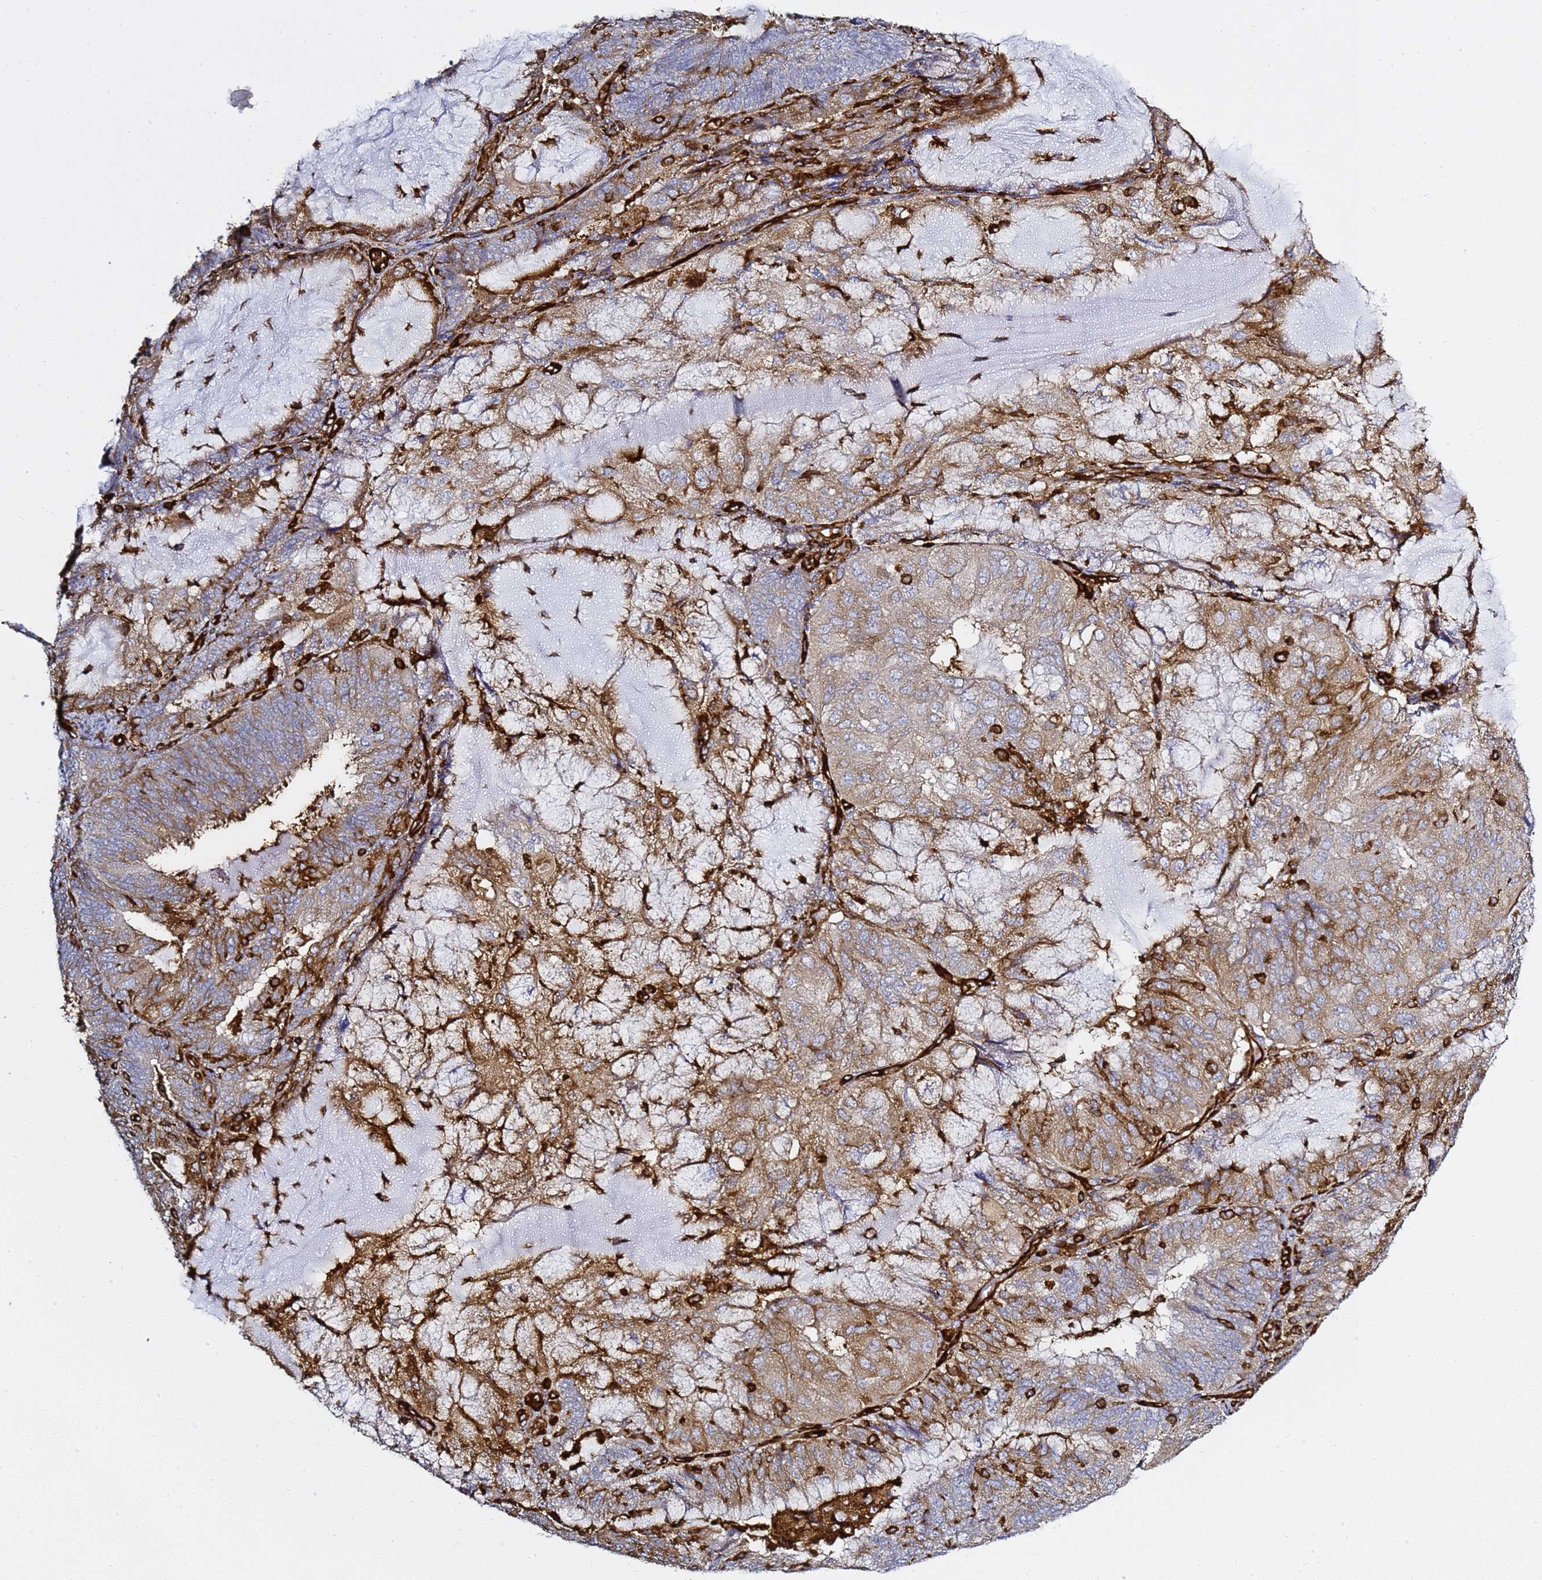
{"staining": {"intensity": "moderate", "quantity": "25%-75%", "location": "cytoplasmic/membranous"}, "tissue": "endometrial cancer", "cell_type": "Tumor cells", "image_type": "cancer", "snomed": [{"axis": "morphology", "description": "Adenocarcinoma, NOS"}, {"axis": "topography", "description": "Endometrium"}], "caption": "IHC (DAB (3,3'-diaminobenzidine)) staining of endometrial cancer (adenocarcinoma) shows moderate cytoplasmic/membranous protein positivity in about 25%-75% of tumor cells.", "gene": "ZBTB8OS", "patient": {"sex": "female", "age": 81}}